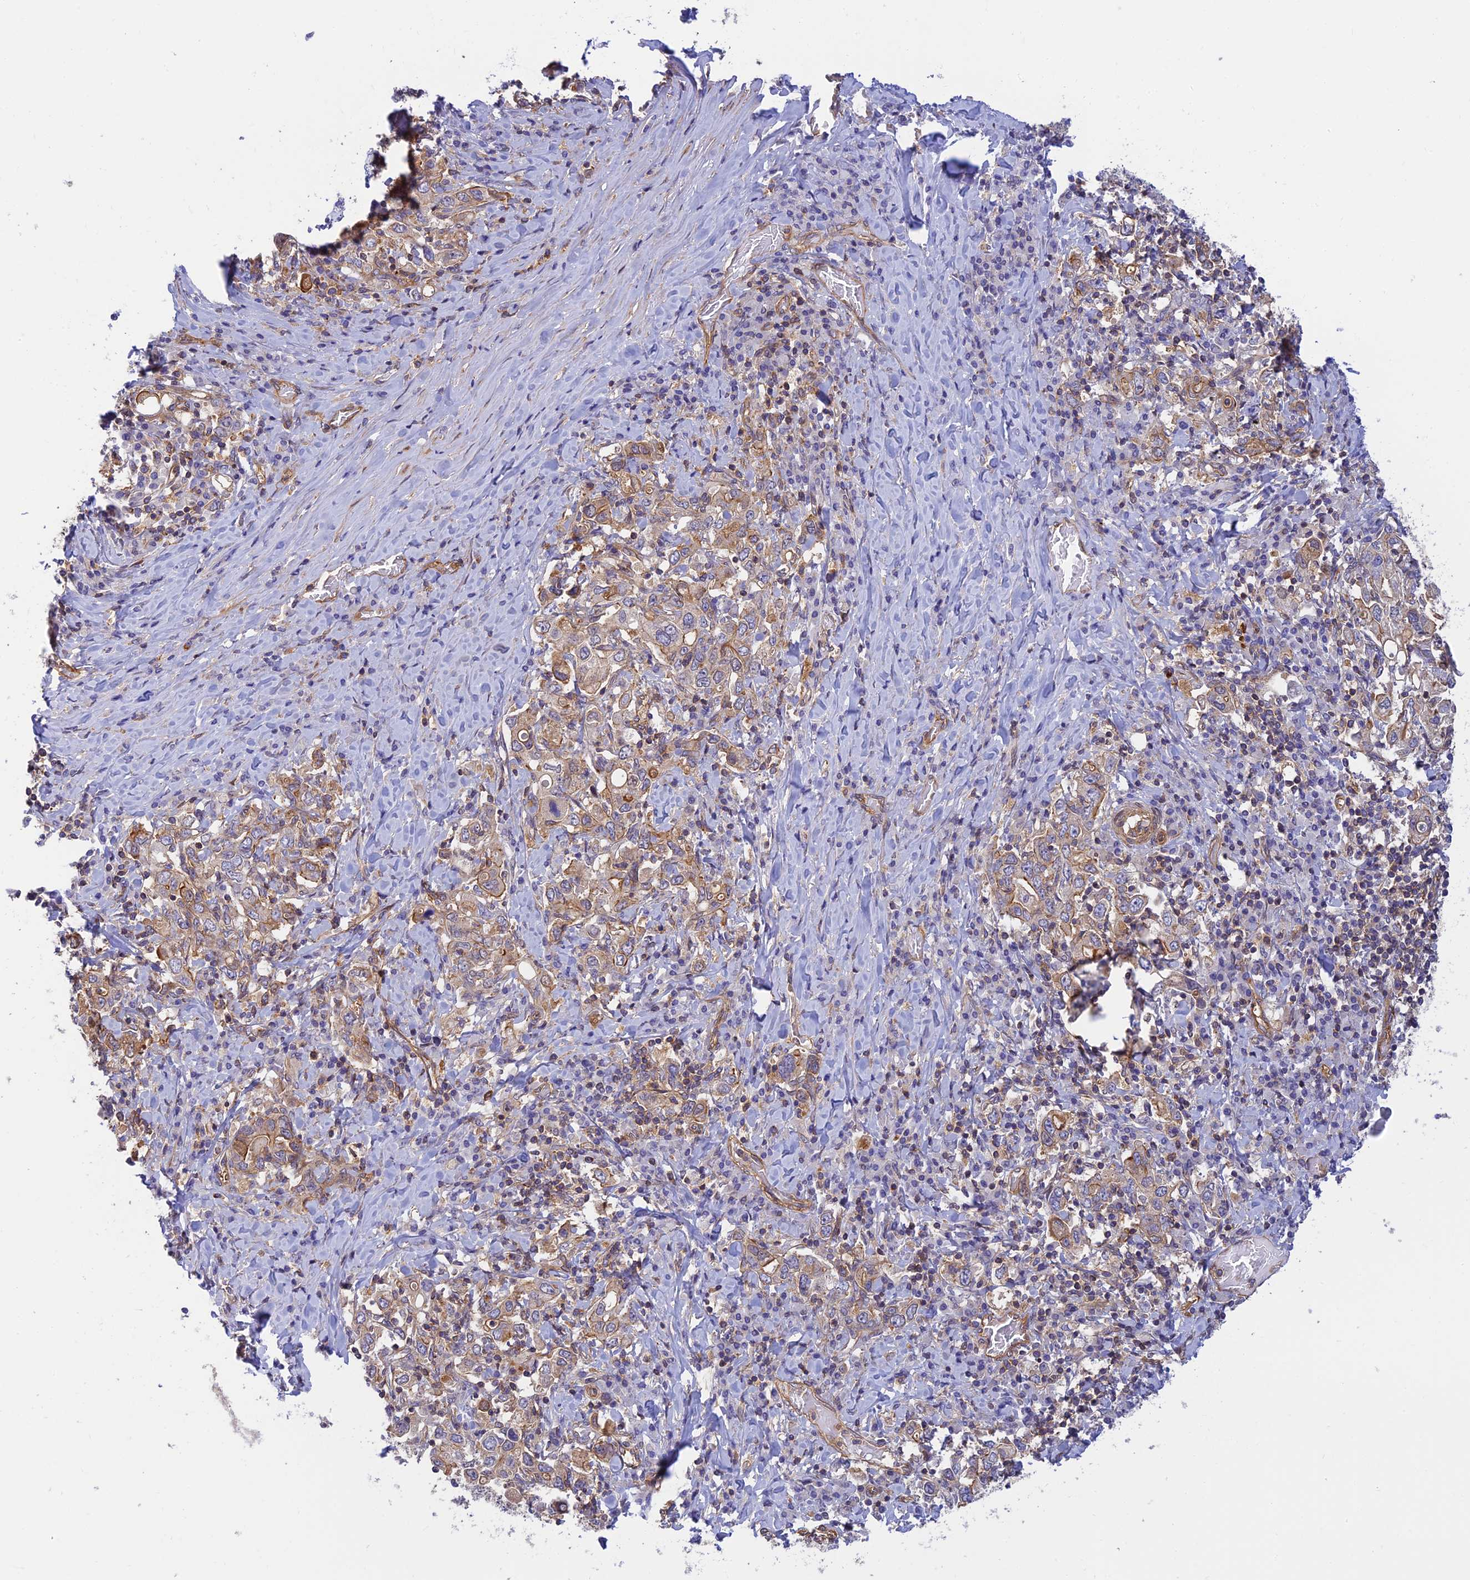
{"staining": {"intensity": "moderate", "quantity": "25%-75%", "location": "cytoplasmic/membranous"}, "tissue": "stomach cancer", "cell_type": "Tumor cells", "image_type": "cancer", "snomed": [{"axis": "morphology", "description": "Adenocarcinoma, NOS"}, {"axis": "topography", "description": "Stomach, upper"}], "caption": "Brown immunohistochemical staining in stomach cancer reveals moderate cytoplasmic/membranous expression in about 25%-75% of tumor cells. The staining was performed using DAB (3,3'-diaminobenzidine) to visualize the protein expression in brown, while the nuclei were stained in blue with hematoxylin (Magnification: 20x).", "gene": "PPP1R12C", "patient": {"sex": "male", "age": 62}}